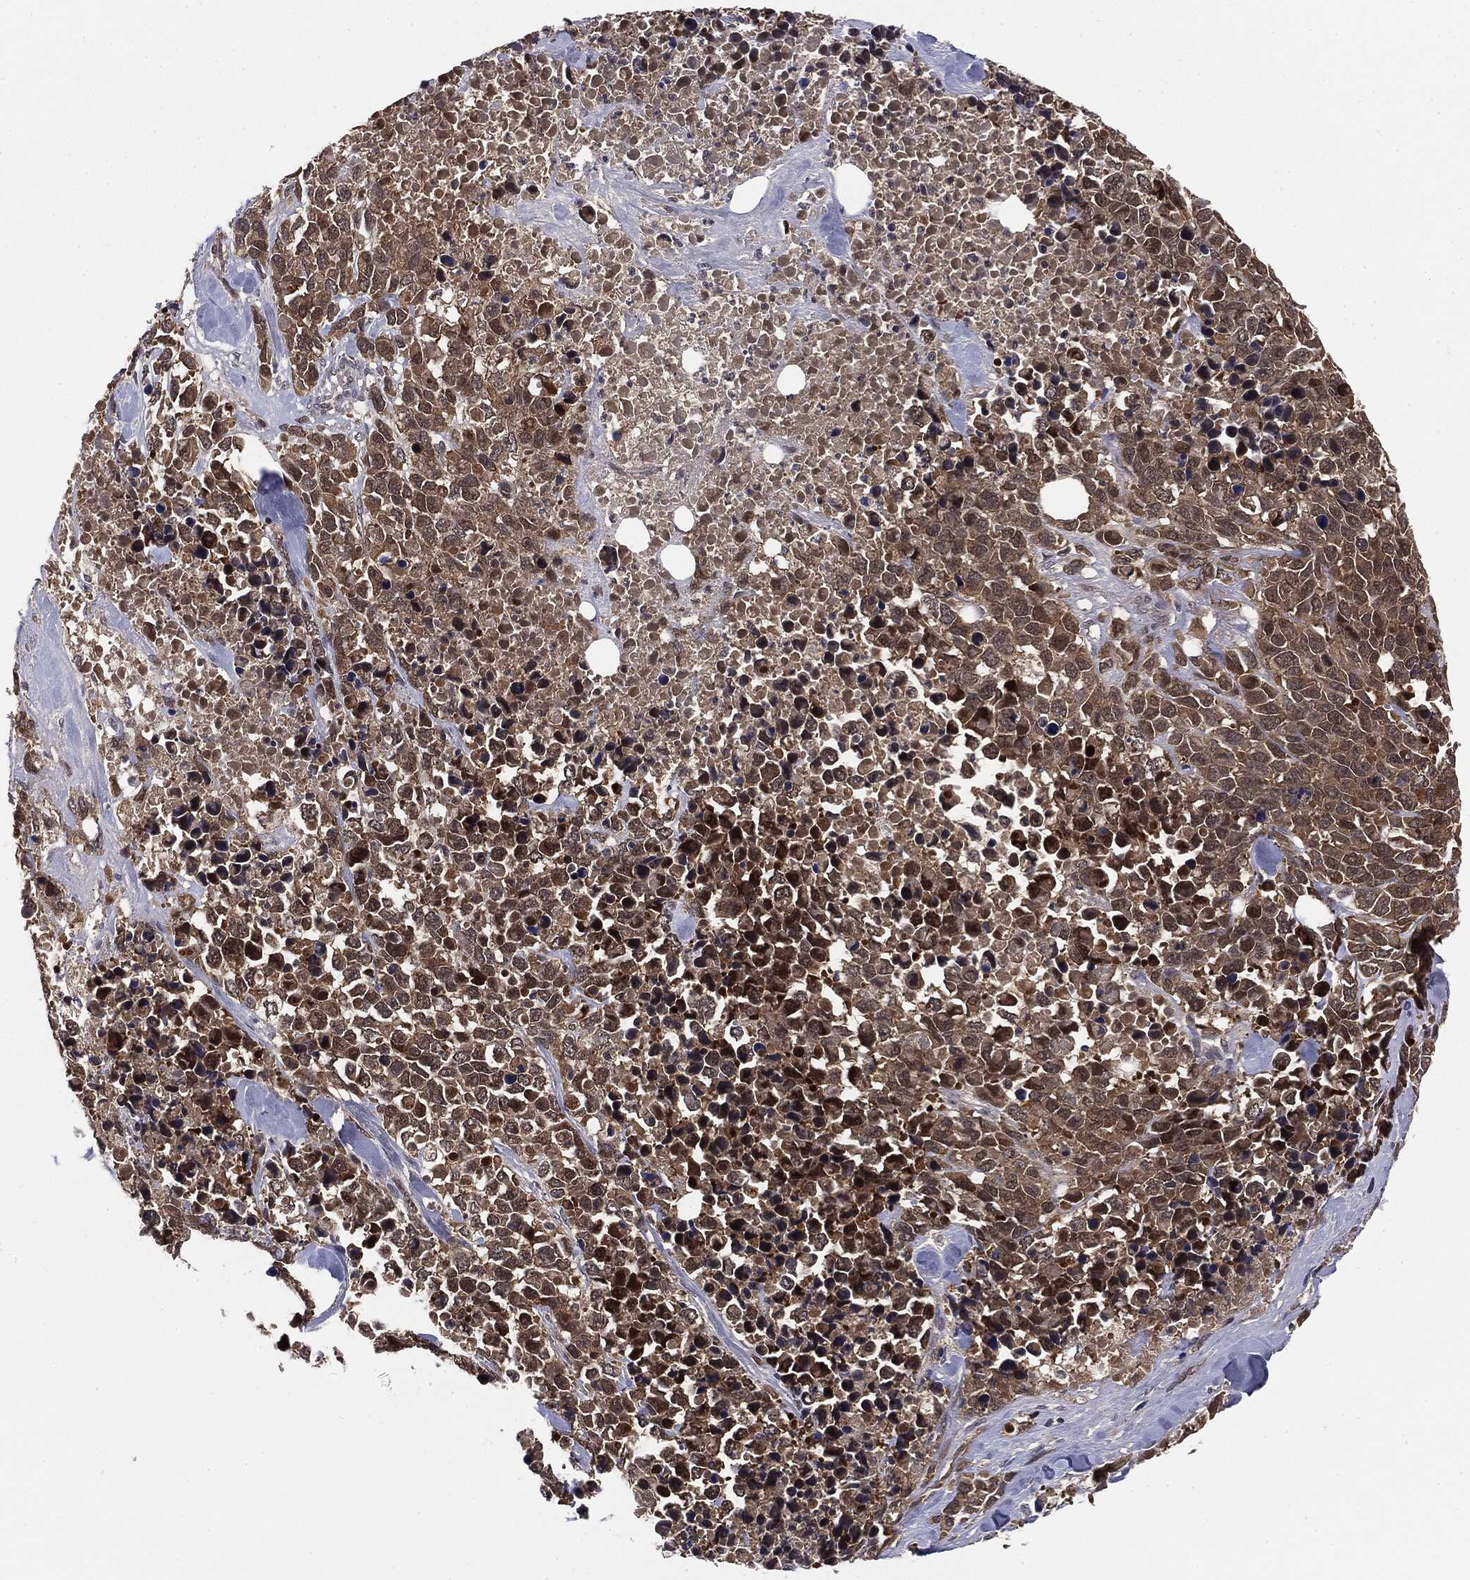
{"staining": {"intensity": "moderate", "quantity": ">75%", "location": "cytoplasmic/membranous"}, "tissue": "melanoma", "cell_type": "Tumor cells", "image_type": "cancer", "snomed": [{"axis": "morphology", "description": "Malignant melanoma, Metastatic site"}, {"axis": "topography", "description": "Skin"}], "caption": "IHC of melanoma reveals medium levels of moderate cytoplasmic/membranous expression in approximately >75% of tumor cells.", "gene": "KRT7", "patient": {"sex": "male", "age": 84}}